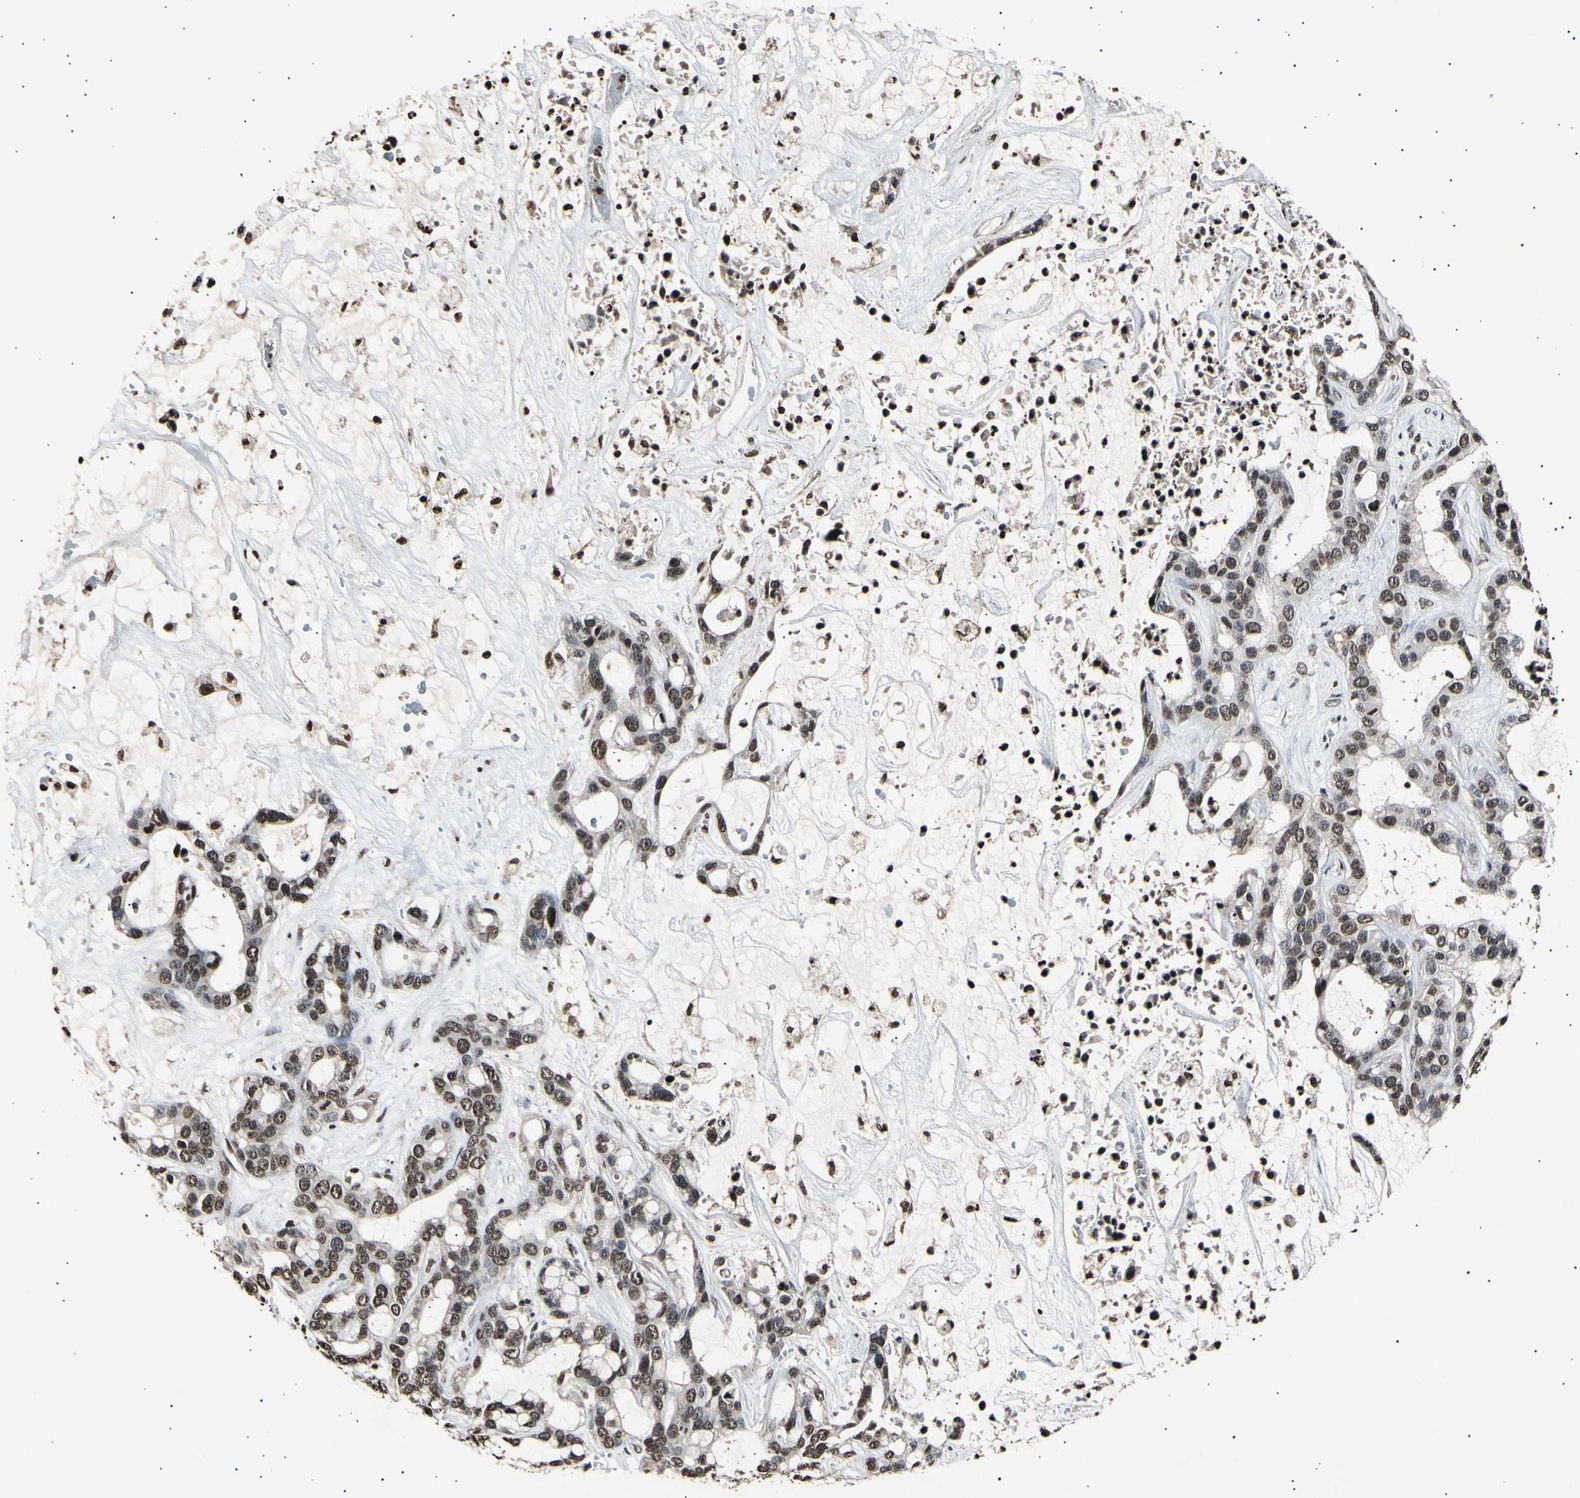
{"staining": {"intensity": "moderate", "quantity": ">75%", "location": "cytoplasmic/membranous,nuclear"}, "tissue": "liver cancer", "cell_type": "Tumor cells", "image_type": "cancer", "snomed": [{"axis": "morphology", "description": "Cholangiocarcinoma"}, {"axis": "topography", "description": "Liver"}], "caption": "Liver cancer (cholangiocarcinoma) was stained to show a protein in brown. There is medium levels of moderate cytoplasmic/membranous and nuclear positivity in about >75% of tumor cells.", "gene": "ANAPC7", "patient": {"sex": "female", "age": 65}}